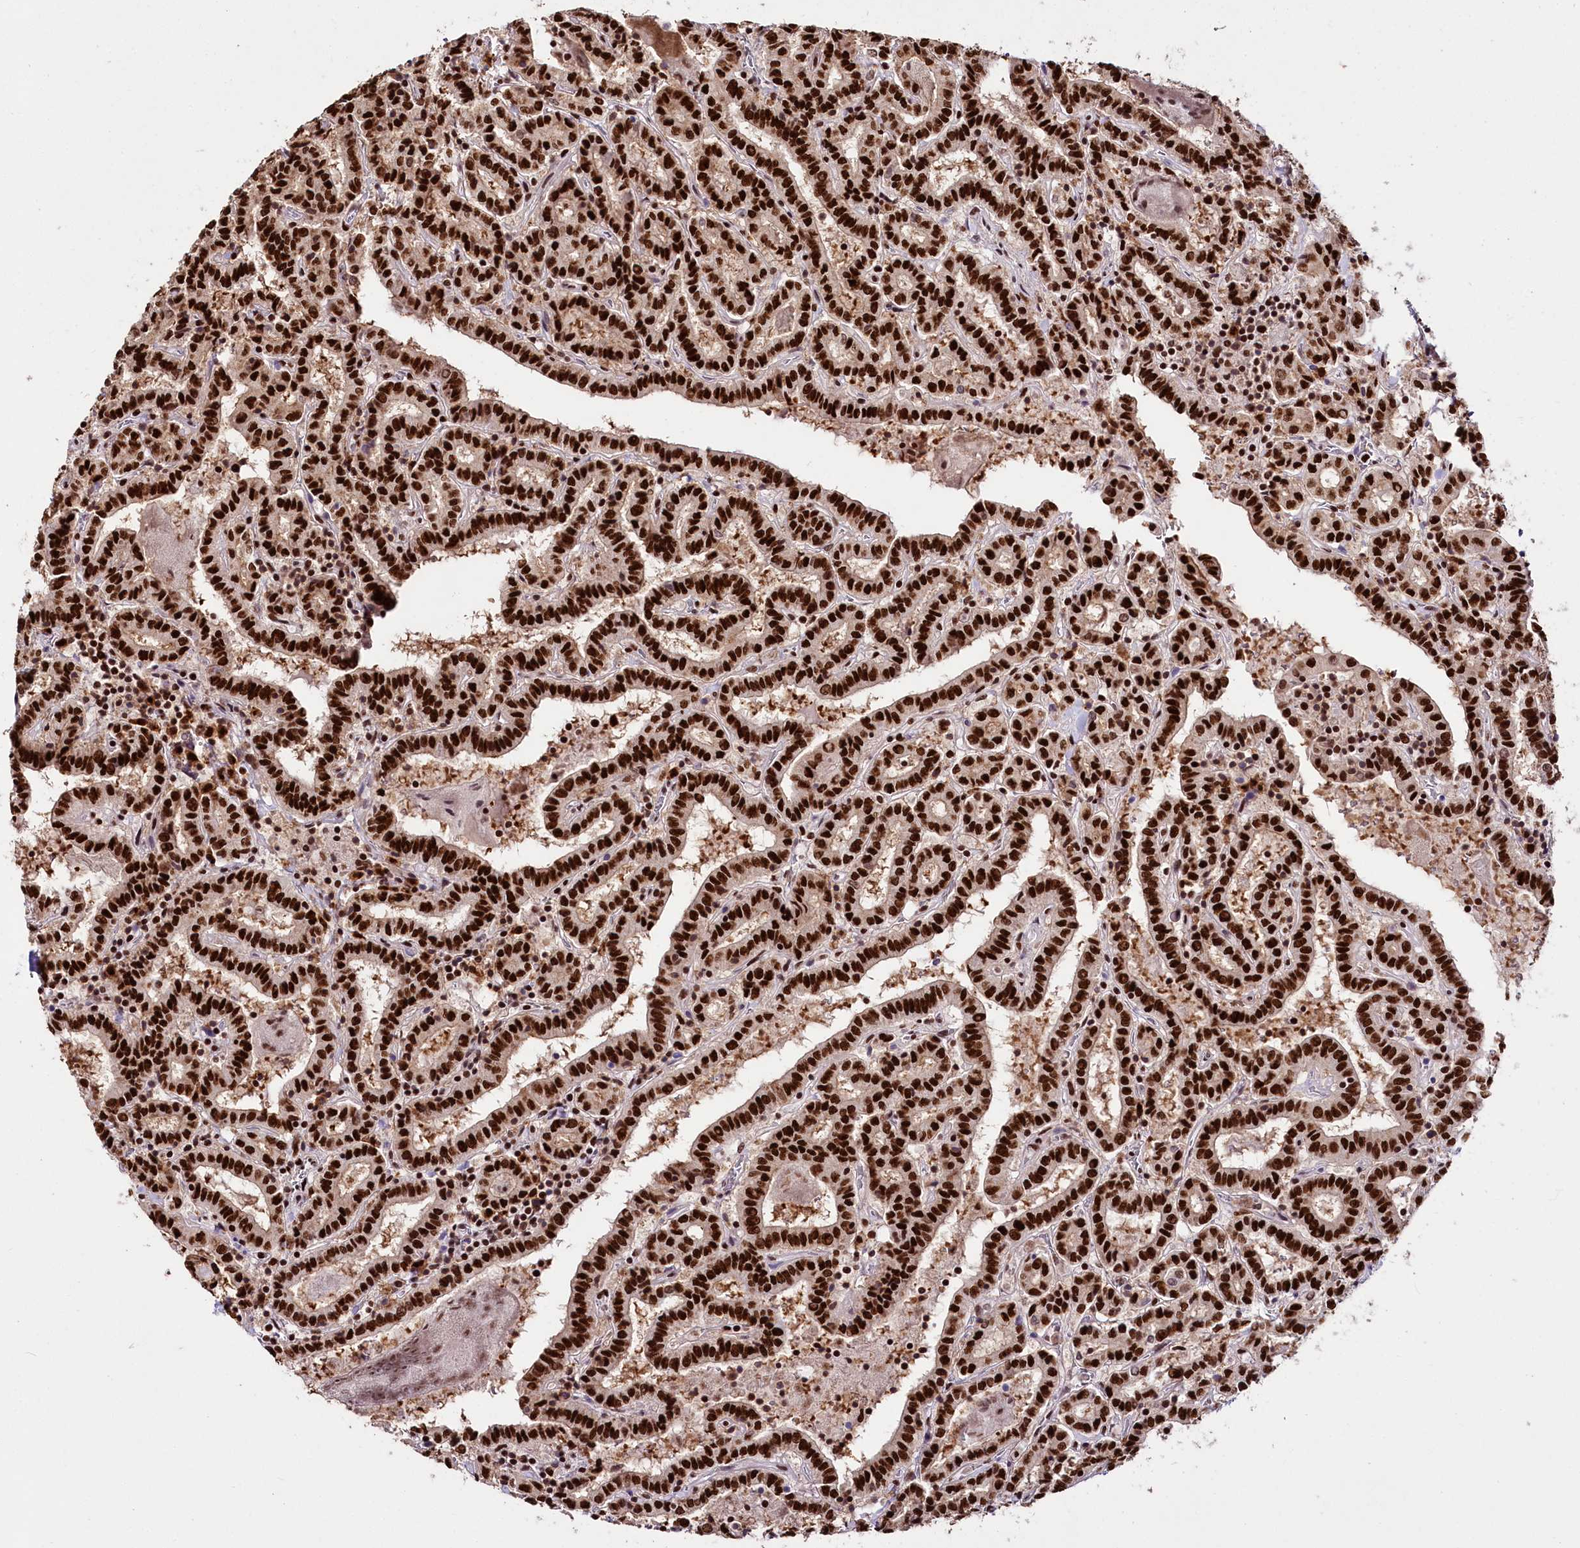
{"staining": {"intensity": "strong", "quantity": ">75%", "location": "nuclear"}, "tissue": "thyroid cancer", "cell_type": "Tumor cells", "image_type": "cancer", "snomed": [{"axis": "morphology", "description": "Papillary adenocarcinoma, NOS"}, {"axis": "topography", "description": "Thyroid gland"}], "caption": "Thyroid cancer tissue demonstrates strong nuclear staining in approximately >75% of tumor cells (Brightfield microscopy of DAB IHC at high magnification).", "gene": "SMARCE1", "patient": {"sex": "female", "age": 72}}